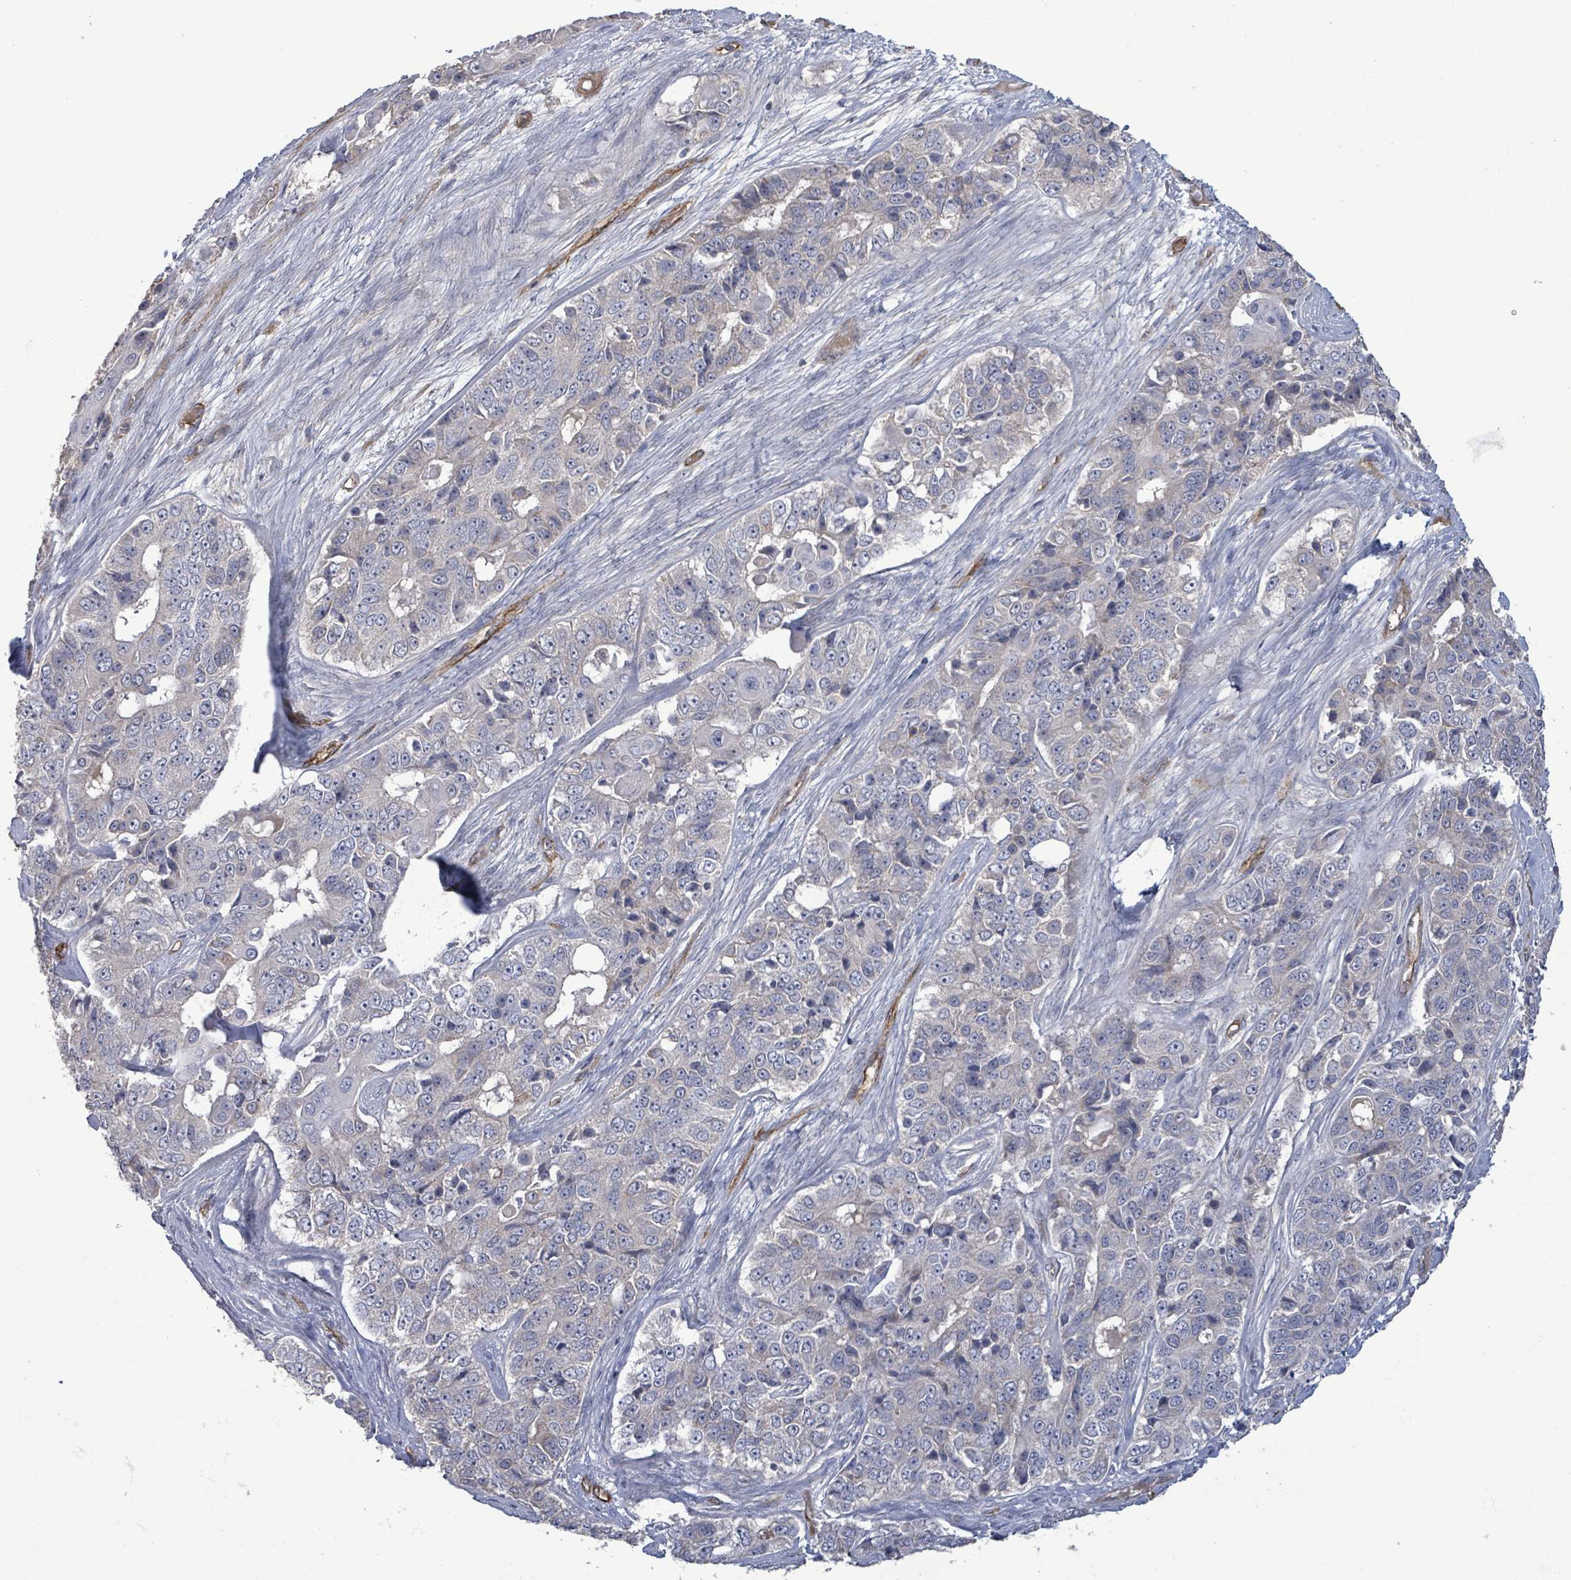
{"staining": {"intensity": "negative", "quantity": "none", "location": "none"}, "tissue": "ovarian cancer", "cell_type": "Tumor cells", "image_type": "cancer", "snomed": [{"axis": "morphology", "description": "Carcinoma, endometroid"}, {"axis": "topography", "description": "Ovary"}], "caption": "IHC of endometroid carcinoma (ovarian) displays no staining in tumor cells. (Brightfield microscopy of DAB (3,3'-diaminobenzidine) IHC at high magnification).", "gene": "KANK3", "patient": {"sex": "female", "age": 51}}